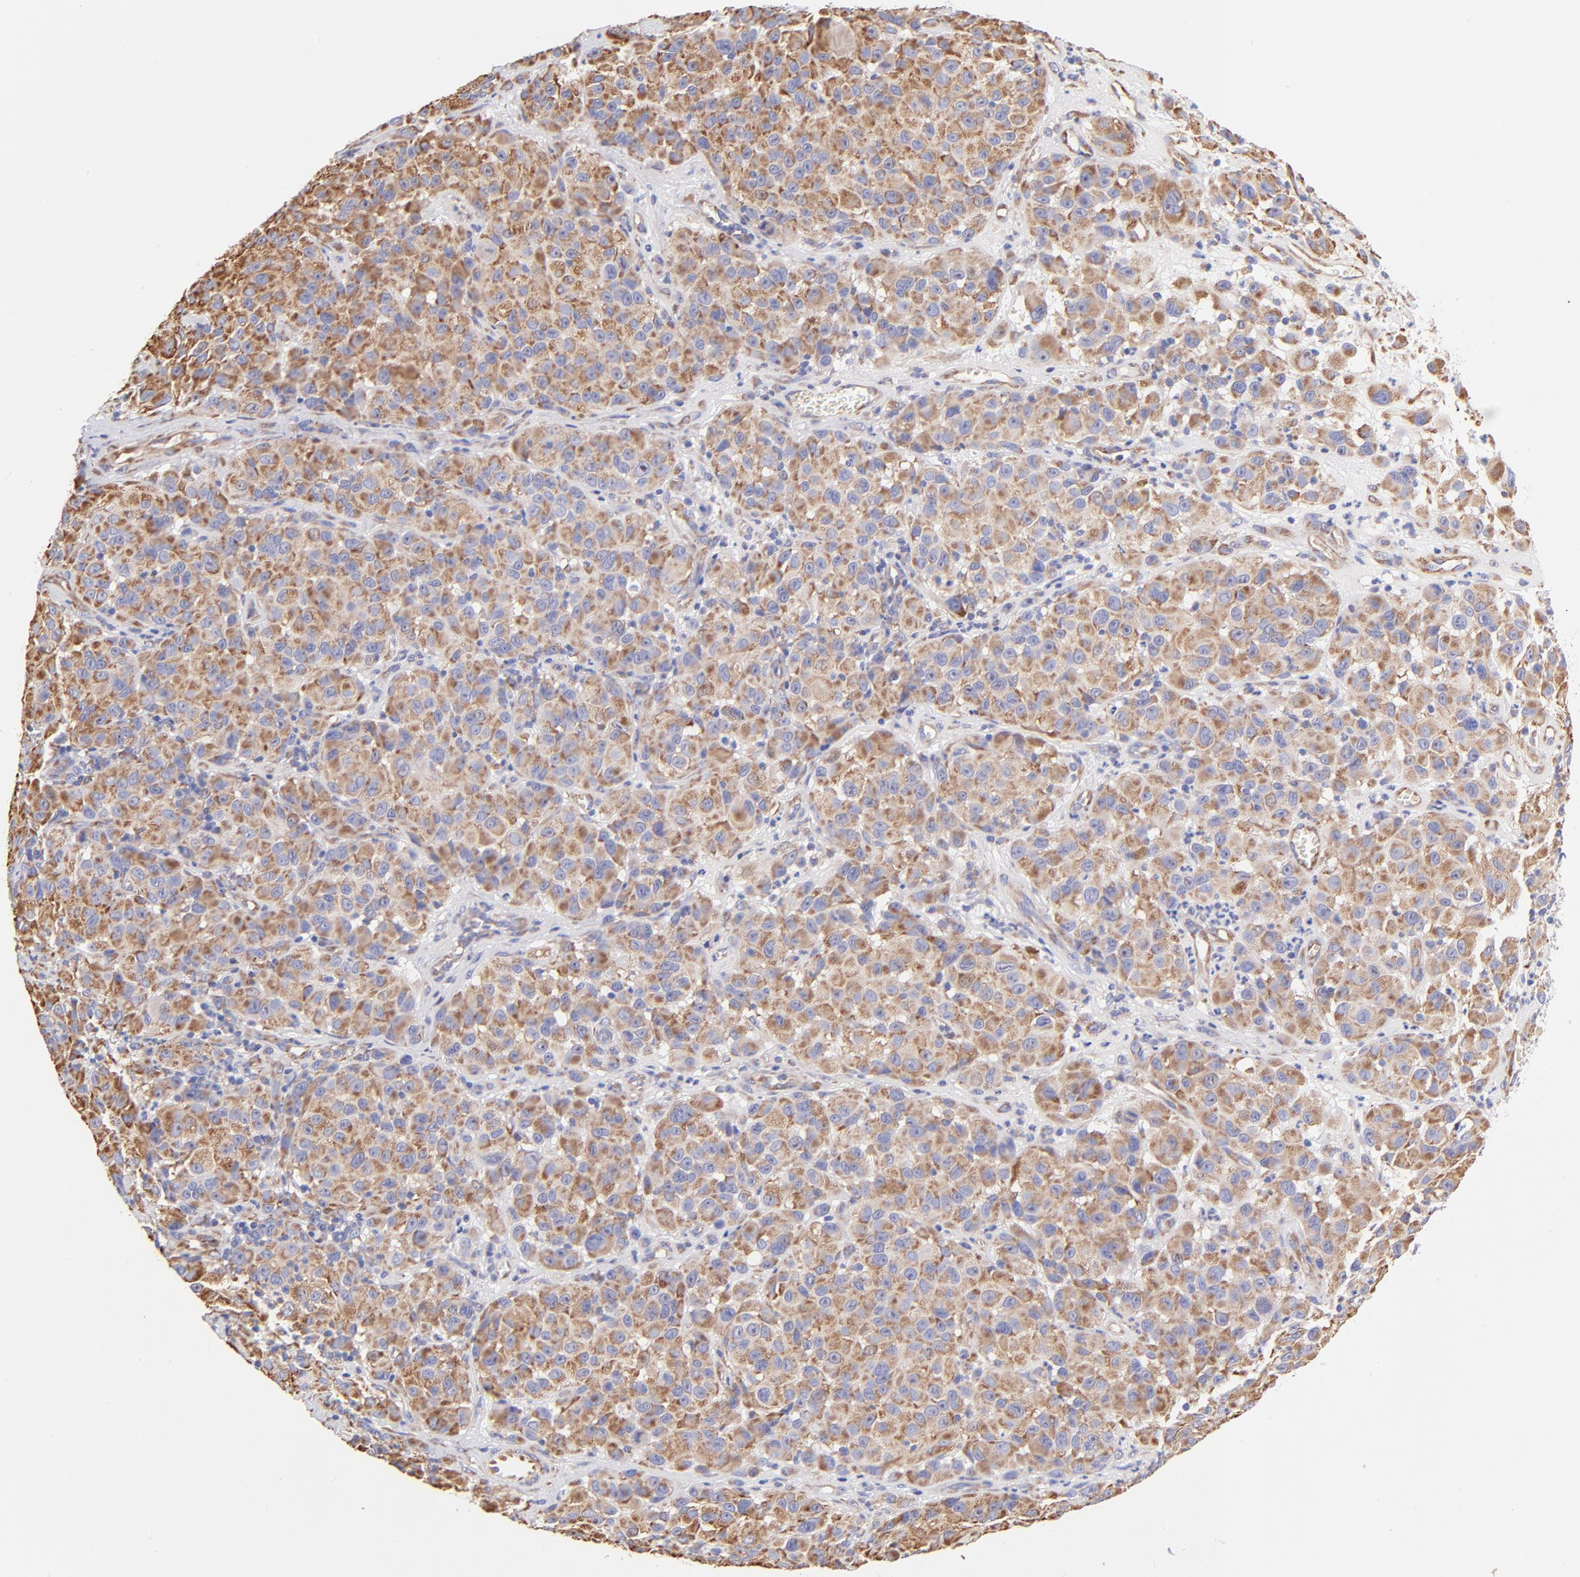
{"staining": {"intensity": "moderate", "quantity": ">75%", "location": "cytoplasmic/membranous"}, "tissue": "melanoma", "cell_type": "Tumor cells", "image_type": "cancer", "snomed": [{"axis": "morphology", "description": "Malignant melanoma, NOS"}, {"axis": "topography", "description": "Skin"}], "caption": "About >75% of tumor cells in malignant melanoma reveal moderate cytoplasmic/membranous protein positivity as visualized by brown immunohistochemical staining.", "gene": "RPL30", "patient": {"sex": "female", "age": 21}}